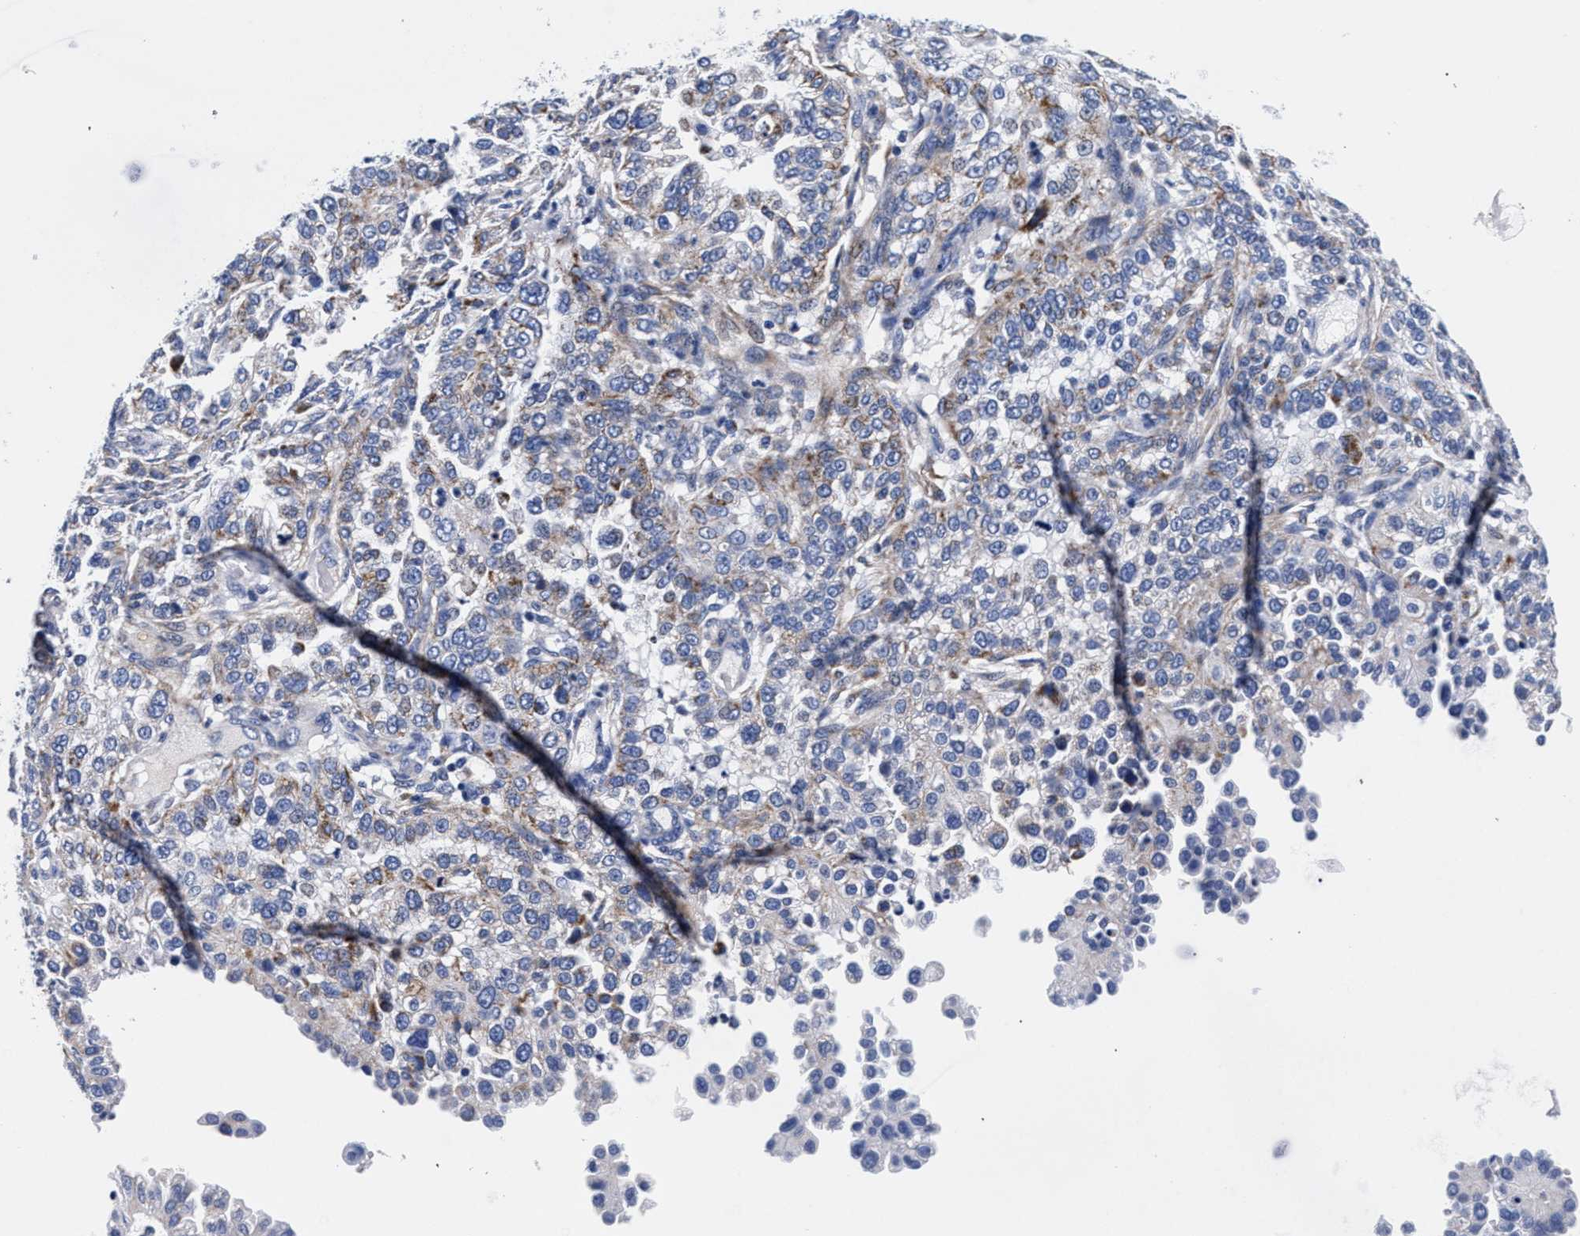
{"staining": {"intensity": "moderate", "quantity": ">75%", "location": "cytoplasmic/membranous"}, "tissue": "endometrial cancer", "cell_type": "Tumor cells", "image_type": "cancer", "snomed": [{"axis": "morphology", "description": "Adenocarcinoma, NOS"}, {"axis": "topography", "description": "Endometrium"}], "caption": "Adenocarcinoma (endometrial) was stained to show a protein in brown. There is medium levels of moderate cytoplasmic/membranous staining in about >75% of tumor cells.", "gene": "RAB3B", "patient": {"sex": "female", "age": 85}}